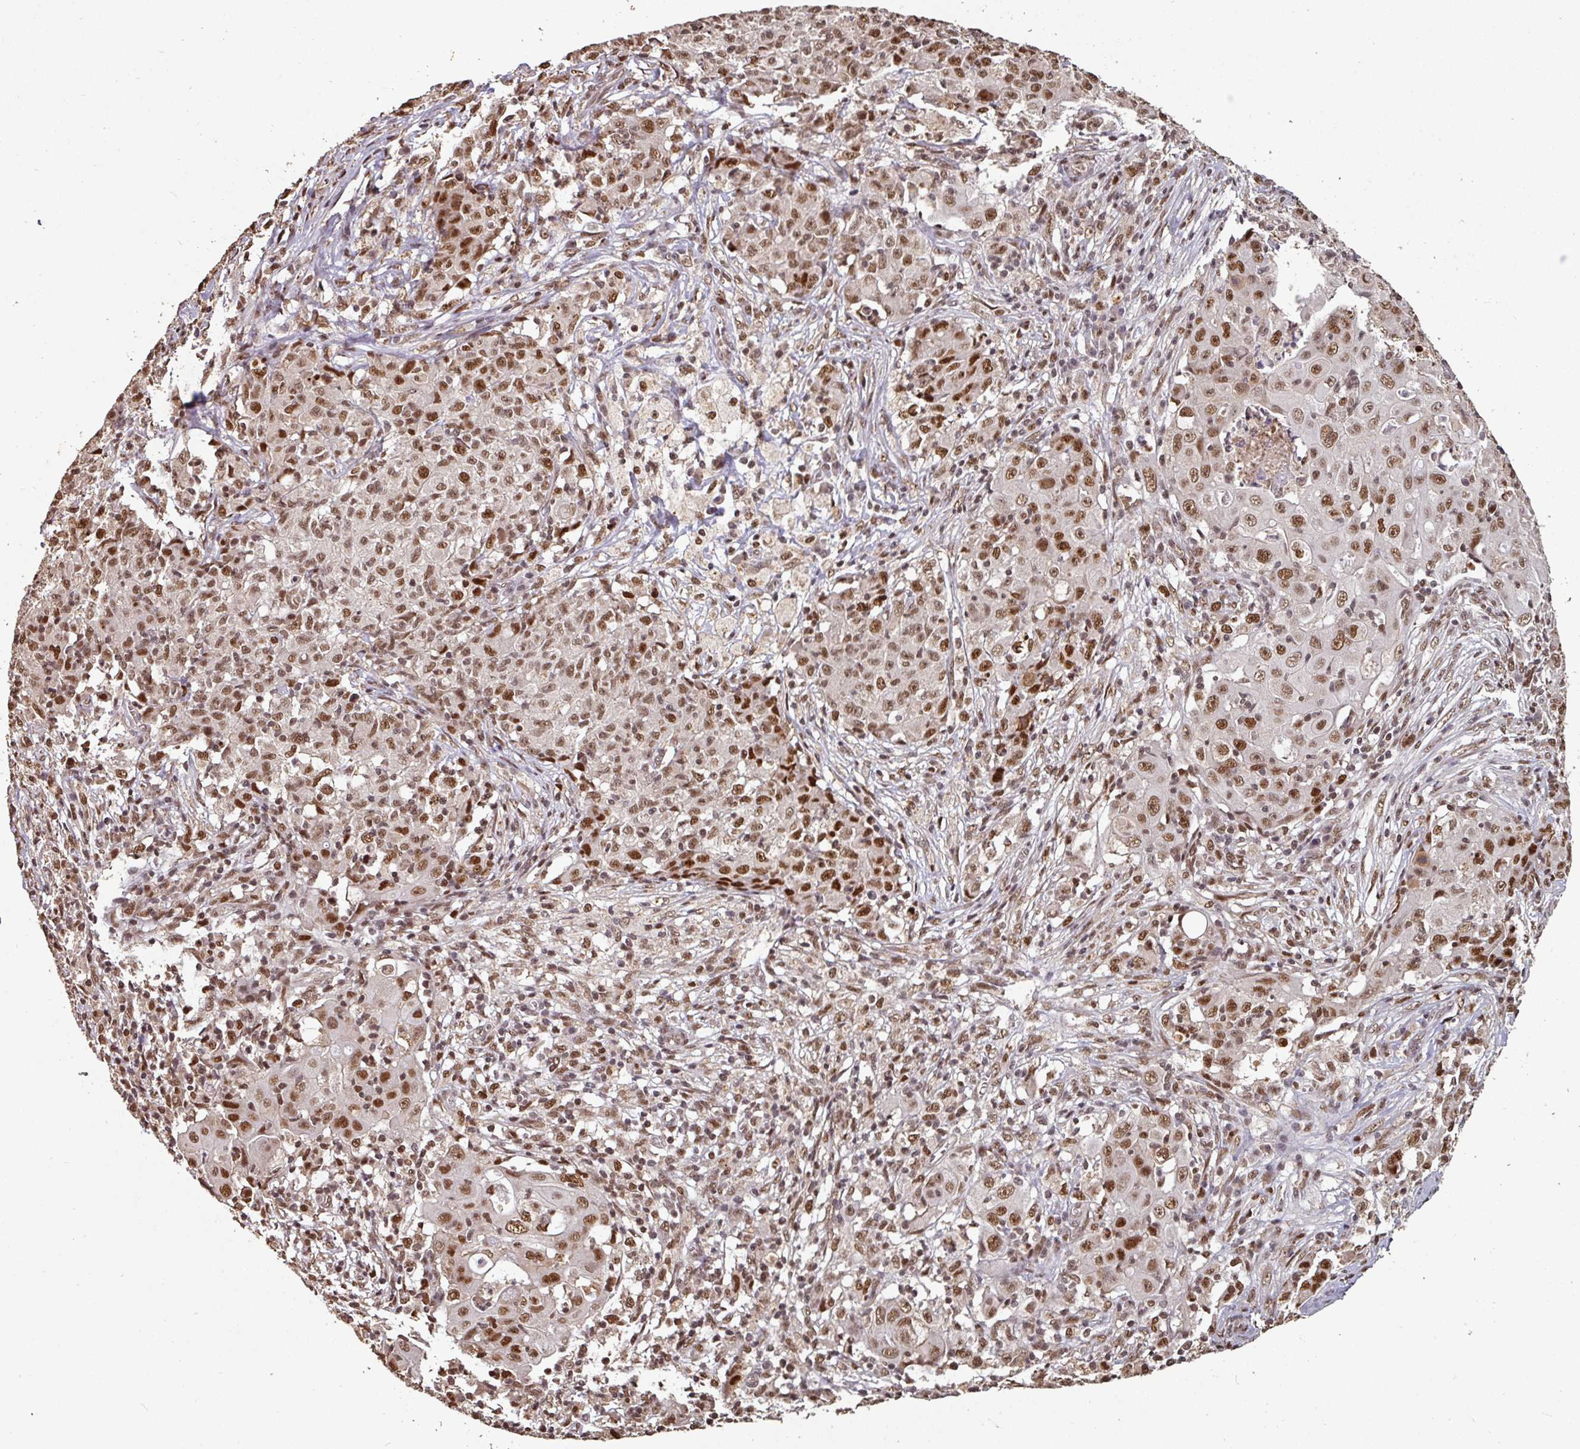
{"staining": {"intensity": "moderate", "quantity": ">75%", "location": "nuclear"}, "tissue": "ovarian cancer", "cell_type": "Tumor cells", "image_type": "cancer", "snomed": [{"axis": "morphology", "description": "Carcinoma, endometroid"}, {"axis": "topography", "description": "Ovary"}], "caption": "High-magnification brightfield microscopy of endometroid carcinoma (ovarian) stained with DAB (brown) and counterstained with hematoxylin (blue). tumor cells exhibit moderate nuclear positivity is appreciated in about>75% of cells. Nuclei are stained in blue.", "gene": "POLD1", "patient": {"sex": "female", "age": 42}}